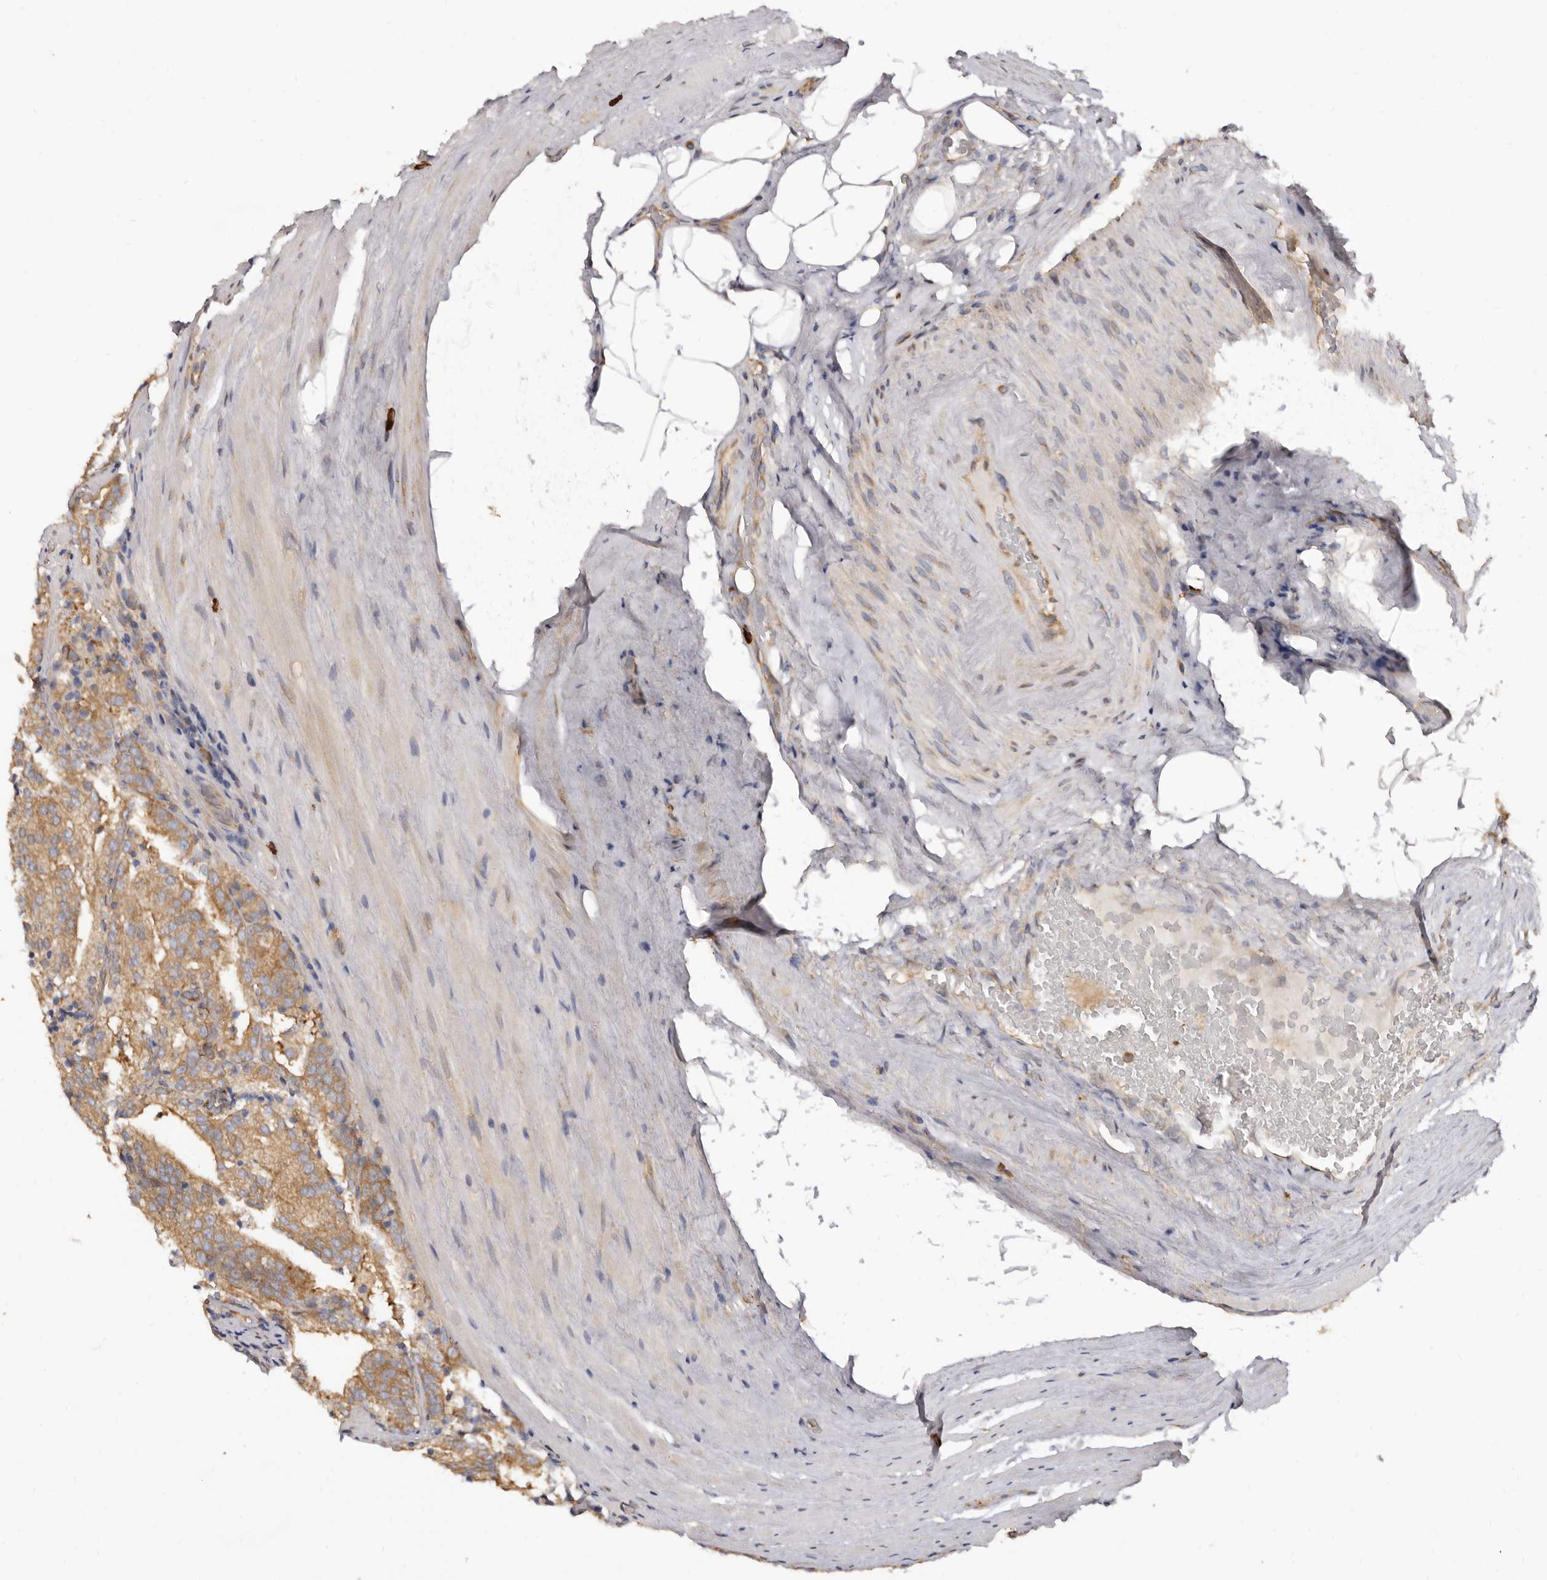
{"staining": {"intensity": "moderate", "quantity": ">75%", "location": "cytoplasmic/membranous"}, "tissue": "prostate cancer", "cell_type": "Tumor cells", "image_type": "cancer", "snomed": [{"axis": "morphology", "description": "Adenocarcinoma, High grade"}, {"axis": "topography", "description": "Prostate"}], "caption": "Prostate cancer stained for a protein (brown) demonstrates moderate cytoplasmic/membranous positive expression in about >75% of tumor cells.", "gene": "ADAMTS20", "patient": {"sex": "male", "age": 57}}